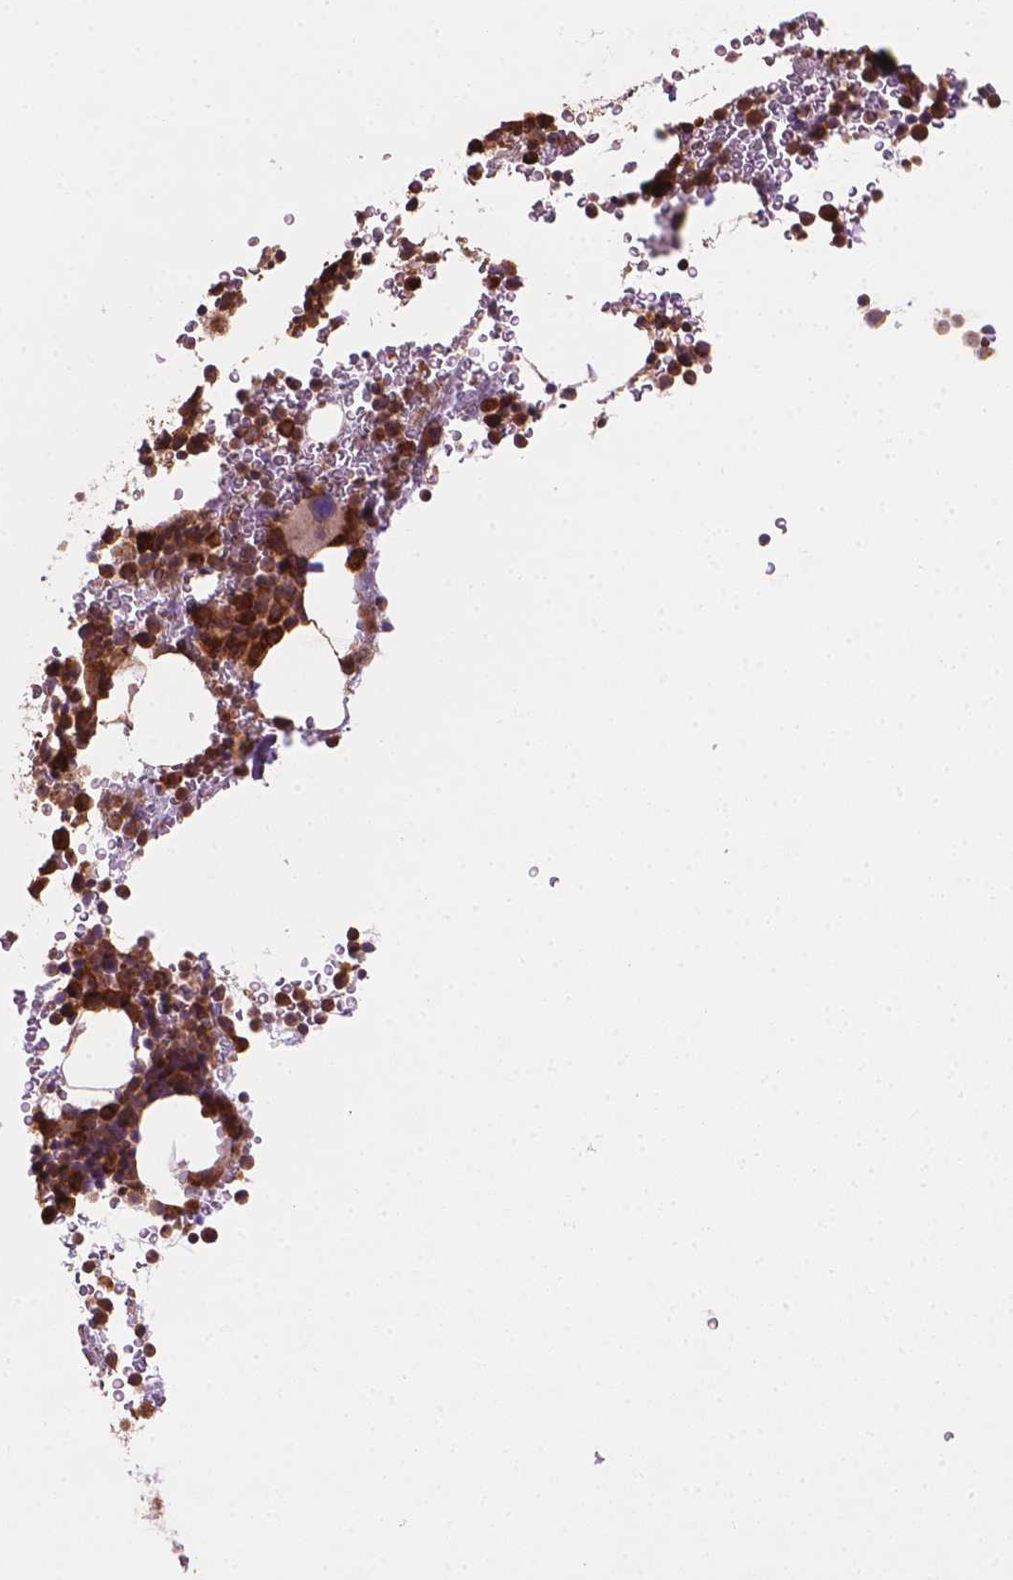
{"staining": {"intensity": "moderate", "quantity": "25%-75%", "location": "cytoplasmic/membranous"}, "tissue": "bone marrow", "cell_type": "Hematopoietic cells", "image_type": "normal", "snomed": [{"axis": "morphology", "description": "Normal tissue, NOS"}, {"axis": "topography", "description": "Bone marrow"}], "caption": "Immunohistochemistry staining of benign bone marrow, which displays medium levels of moderate cytoplasmic/membranous expression in approximately 25%-75% of hematopoietic cells indicating moderate cytoplasmic/membranous protein staining. The staining was performed using DAB (brown) for protein detection and nuclei were counterstained in hematoxylin (blue).", "gene": "VARS2", "patient": {"sex": "female", "age": 56}}